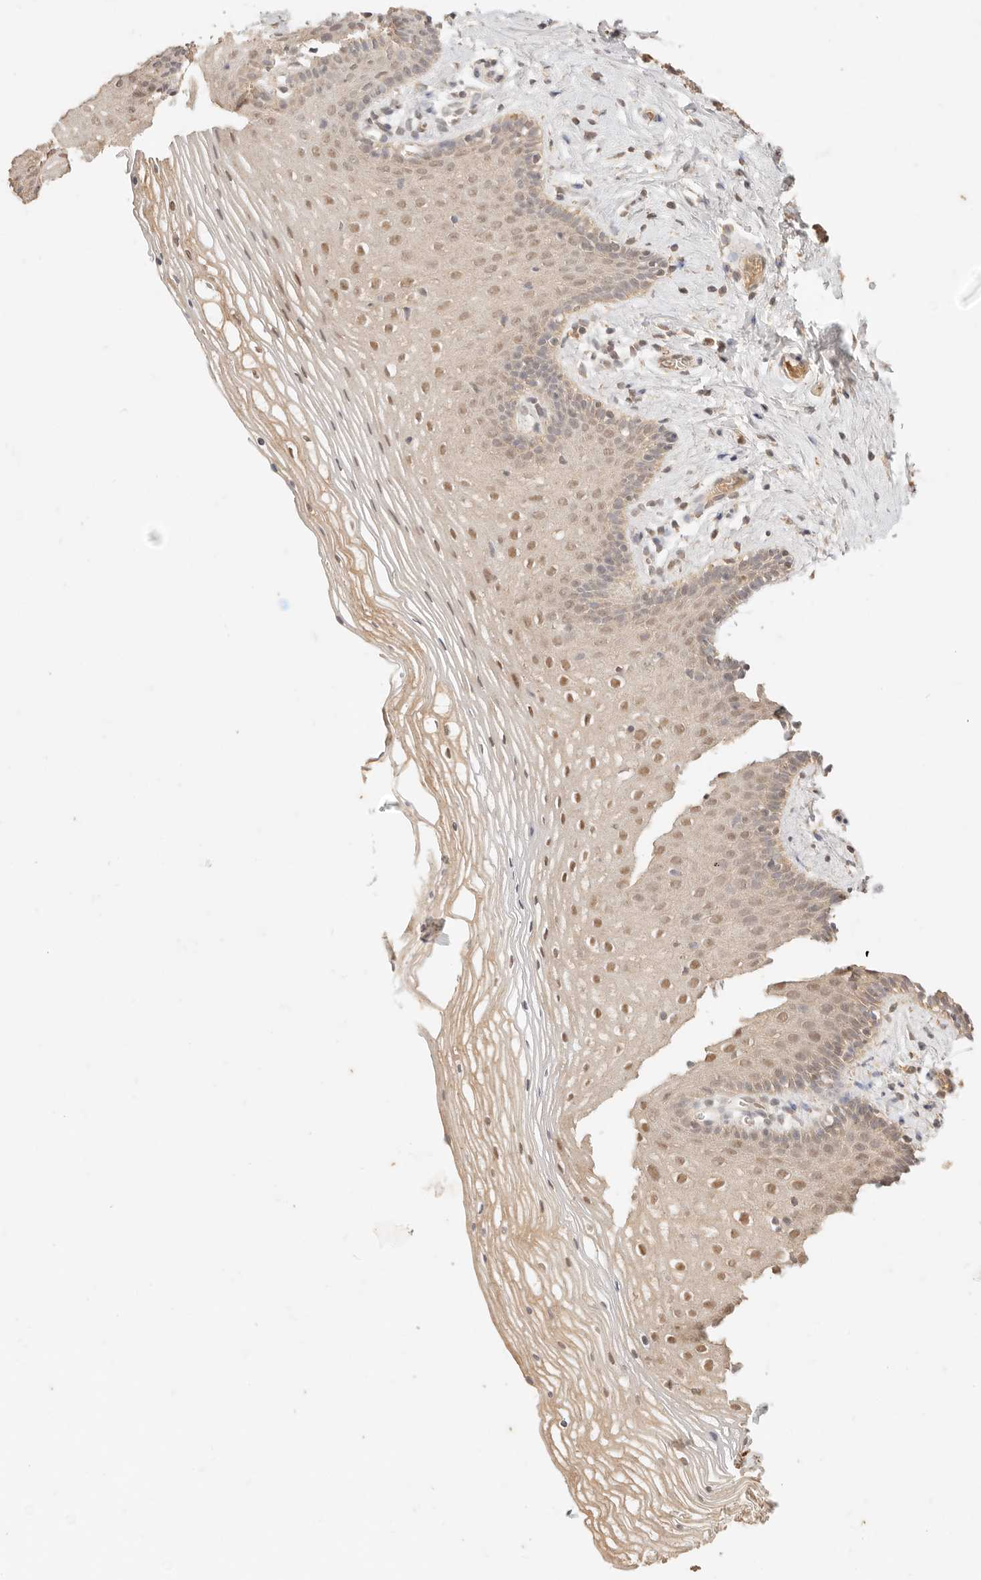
{"staining": {"intensity": "moderate", "quantity": "25%-75%", "location": "cytoplasmic/membranous,nuclear"}, "tissue": "vagina", "cell_type": "Squamous epithelial cells", "image_type": "normal", "snomed": [{"axis": "morphology", "description": "Normal tissue, NOS"}, {"axis": "topography", "description": "Vagina"}], "caption": "Squamous epithelial cells exhibit medium levels of moderate cytoplasmic/membranous,nuclear positivity in approximately 25%-75% of cells in normal vagina. The staining was performed using DAB to visualize the protein expression in brown, while the nuclei were stained in blue with hematoxylin (Magnification: 20x).", "gene": "TRIM11", "patient": {"sex": "female", "age": 32}}